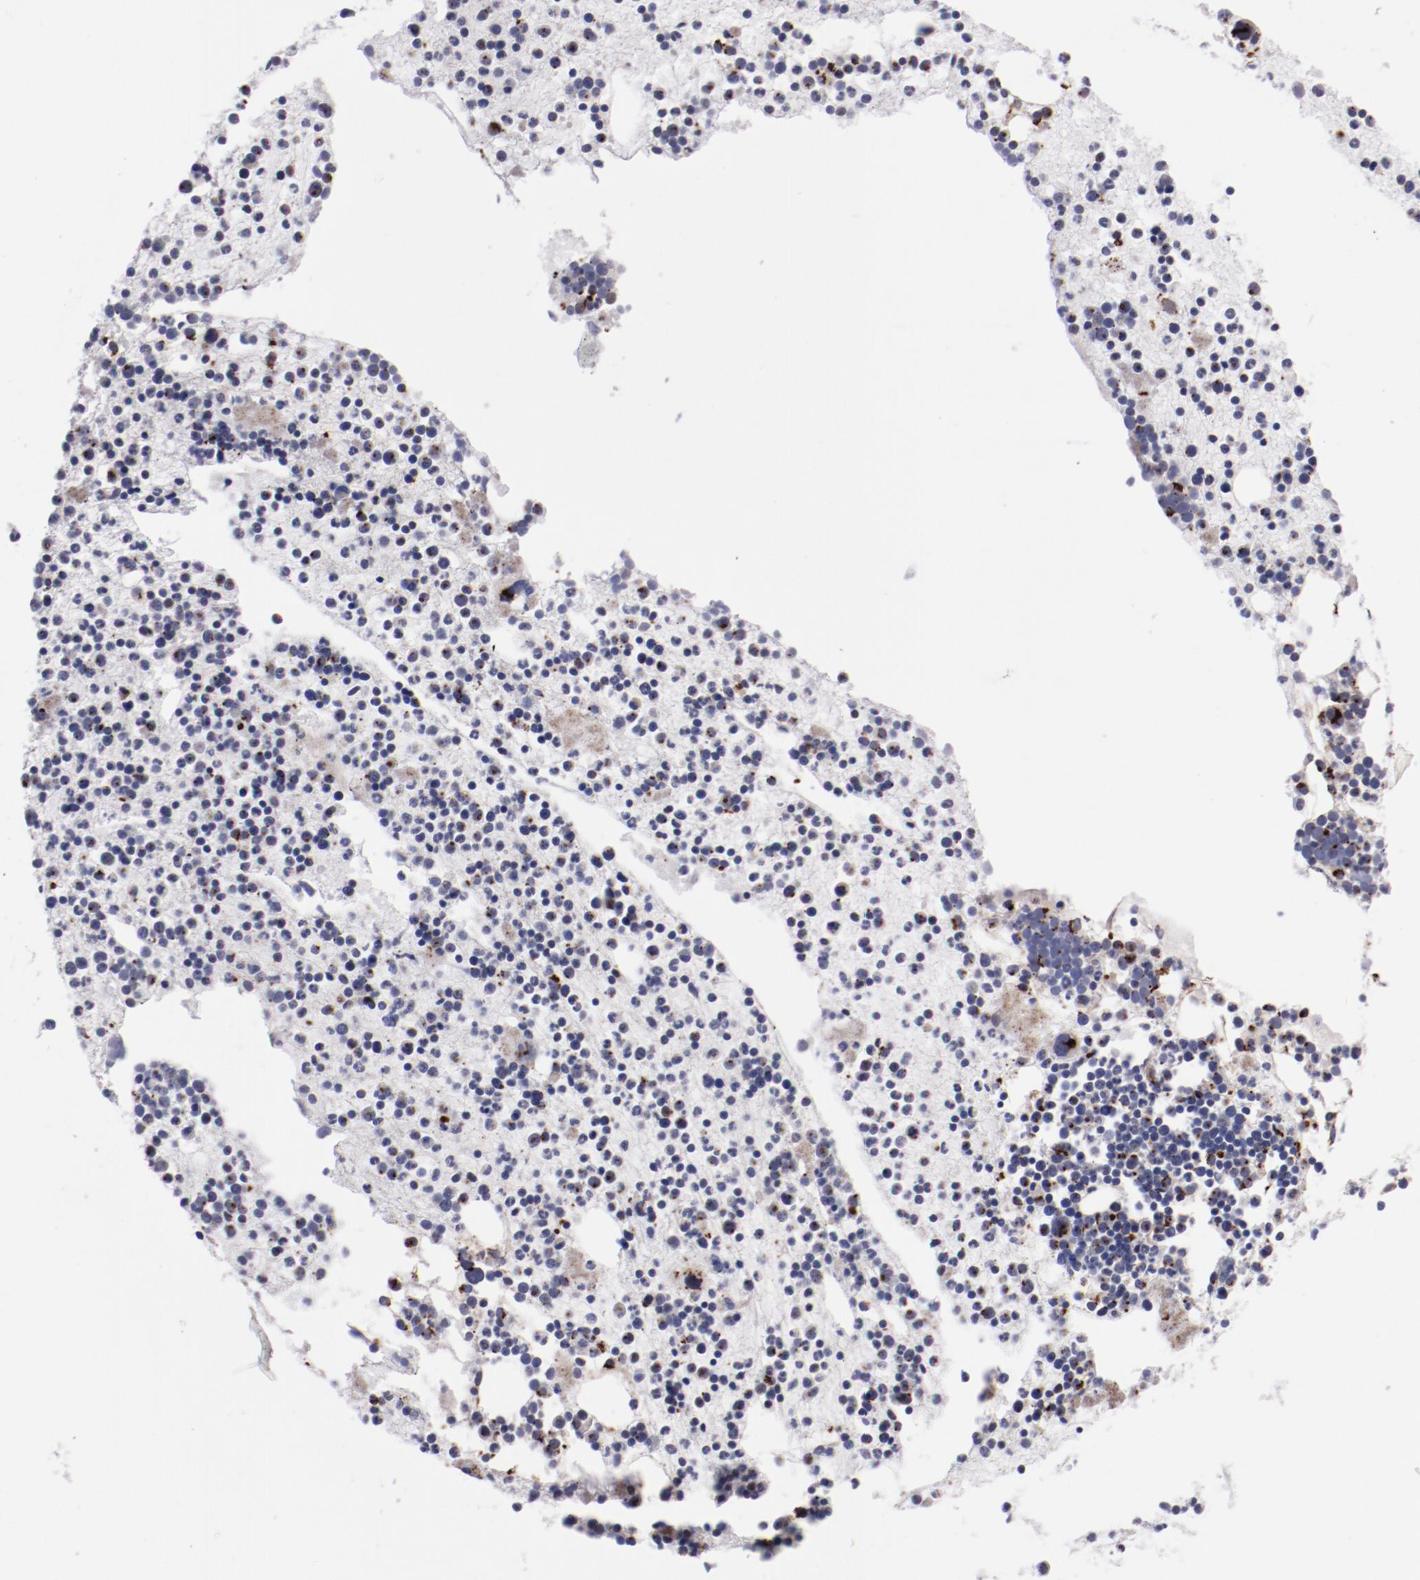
{"staining": {"intensity": "strong", "quantity": "25%-75%", "location": "cytoplasmic/membranous"}, "tissue": "bone marrow", "cell_type": "Hematopoietic cells", "image_type": "normal", "snomed": [{"axis": "morphology", "description": "Normal tissue, NOS"}, {"axis": "topography", "description": "Bone marrow"}], "caption": "Immunohistochemistry histopathology image of unremarkable bone marrow stained for a protein (brown), which demonstrates high levels of strong cytoplasmic/membranous expression in about 25%-75% of hematopoietic cells.", "gene": "GOLIM4", "patient": {"sex": "male", "age": 15}}